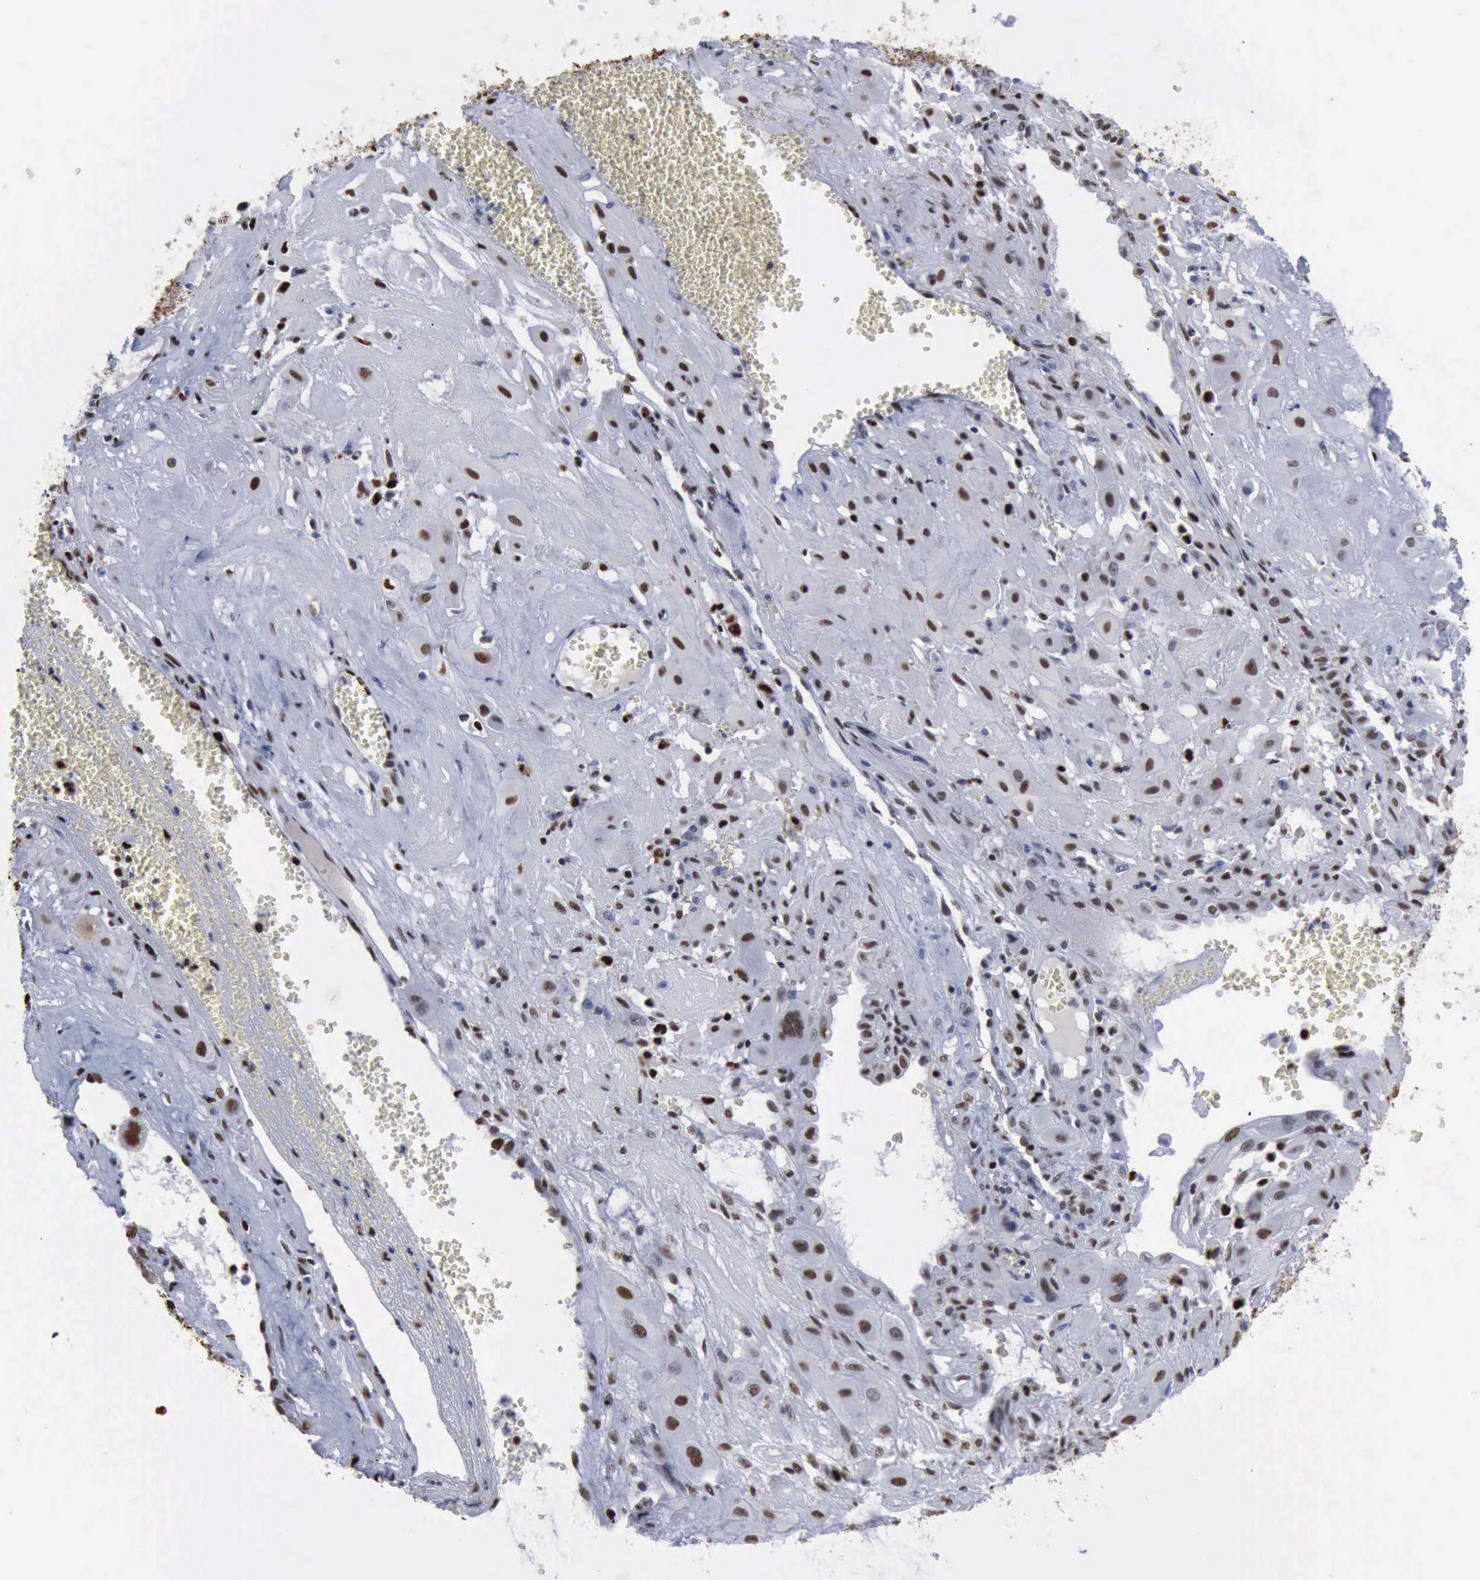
{"staining": {"intensity": "moderate", "quantity": "25%-75%", "location": "nuclear"}, "tissue": "cervical cancer", "cell_type": "Tumor cells", "image_type": "cancer", "snomed": [{"axis": "morphology", "description": "Squamous cell carcinoma, NOS"}, {"axis": "topography", "description": "Cervix"}], "caption": "DAB (3,3'-diaminobenzidine) immunohistochemical staining of cervical cancer (squamous cell carcinoma) demonstrates moderate nuclear protein expression in approximately 25%-75% of tumor cells.", "gene": "PCNA", "patient": {"sex": "female", "age": 34}}